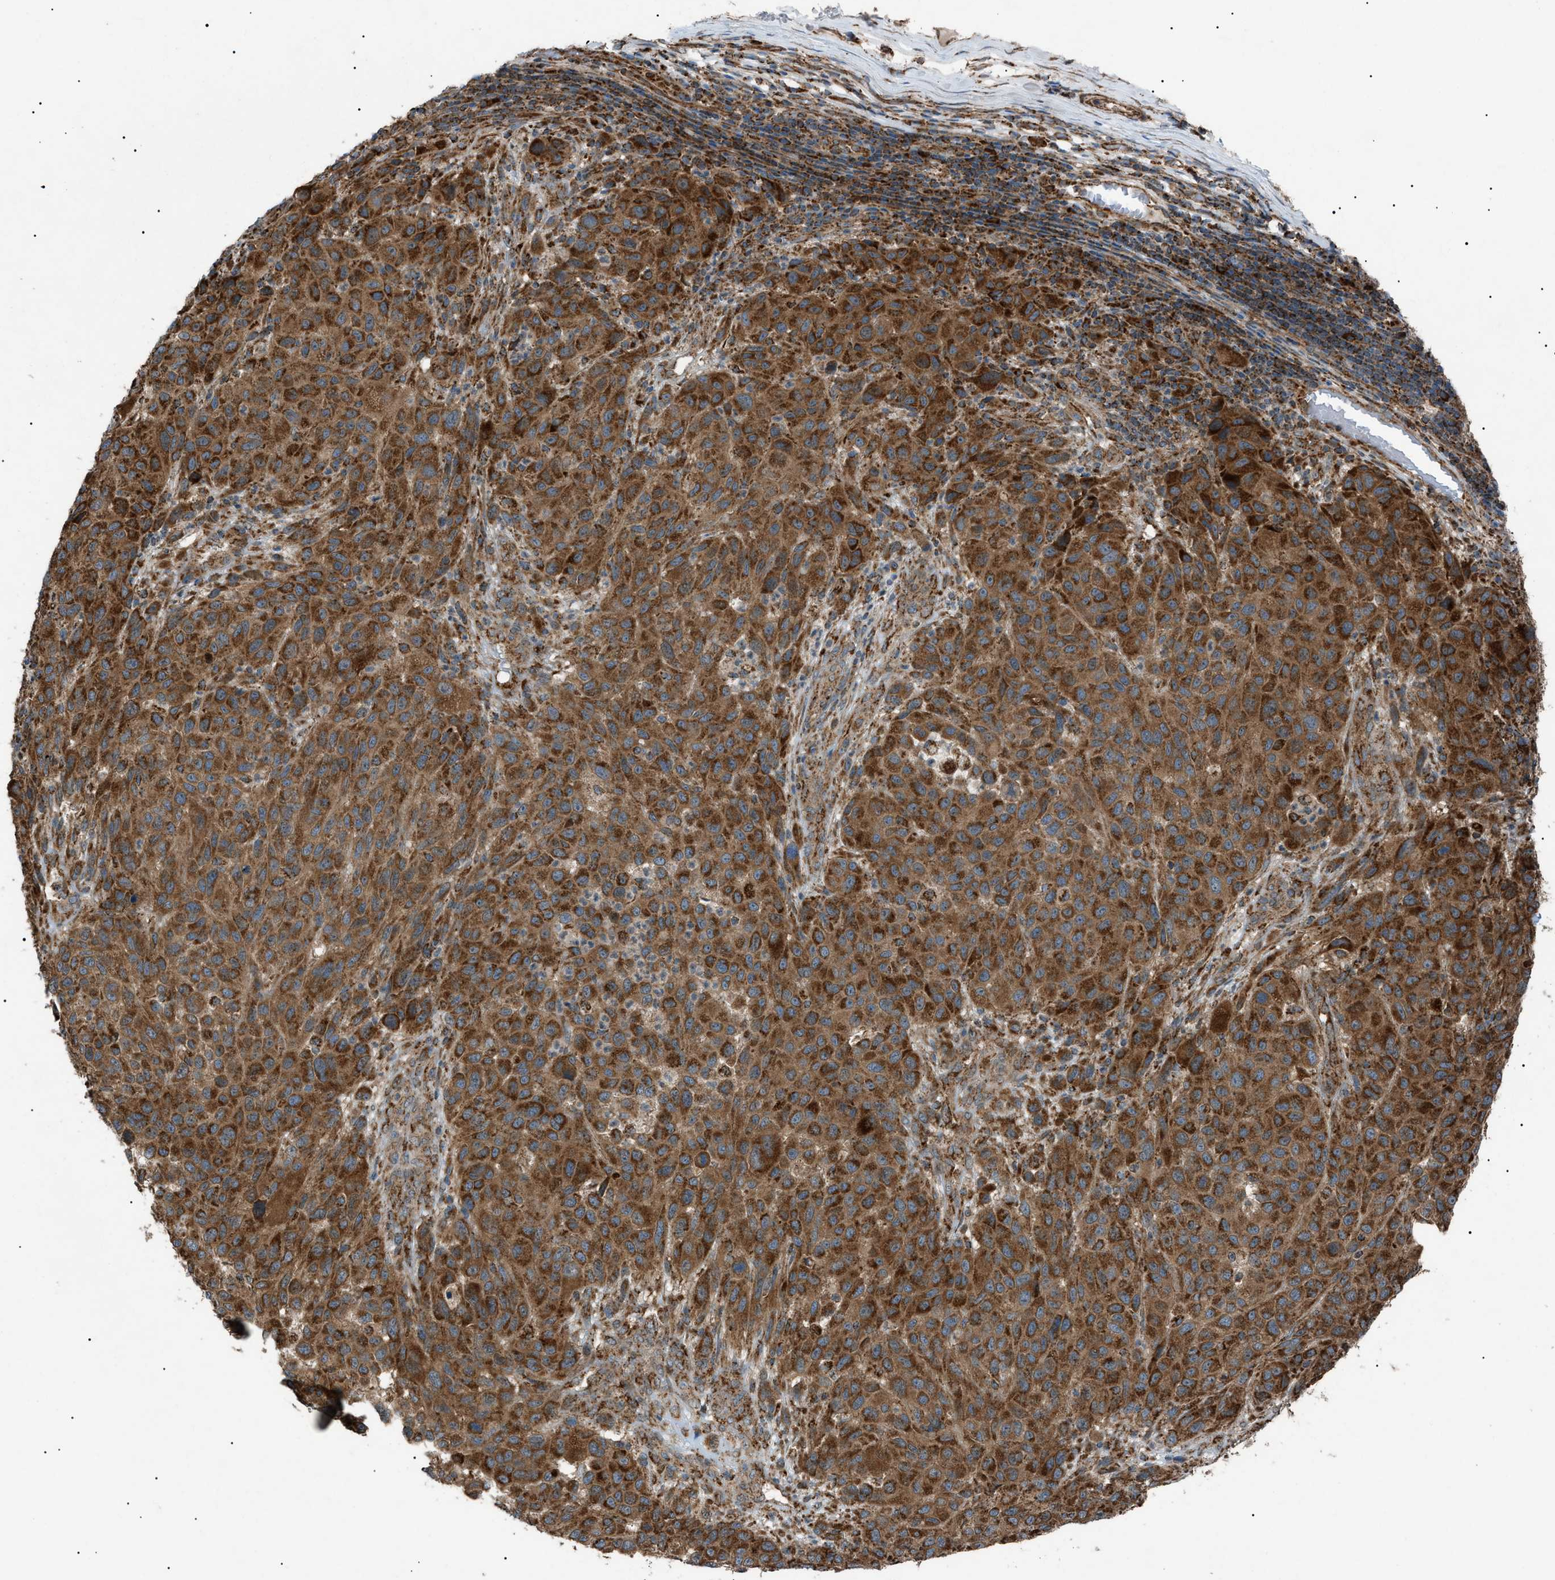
{"staining": {"intensity": "moderate", "quantity": ">75%", "location": "cytoplasmic/membranous"}, "tissue": "melanoma", "cell_type": "Tumor cells", "image_type": "cancer", "snomed": [{"axis": "morphology", "description": "Malignant melanoma, Metastatic site"}, {"axis": "topography", "description": "Lymph node"}], "caption": "Melanoma stained for a protein displays moderate cytoplasmic/membranous positivity in tumor cells.", "gene": "C1GALT1C1", "patient": {"sex": "male", "age": 61}}